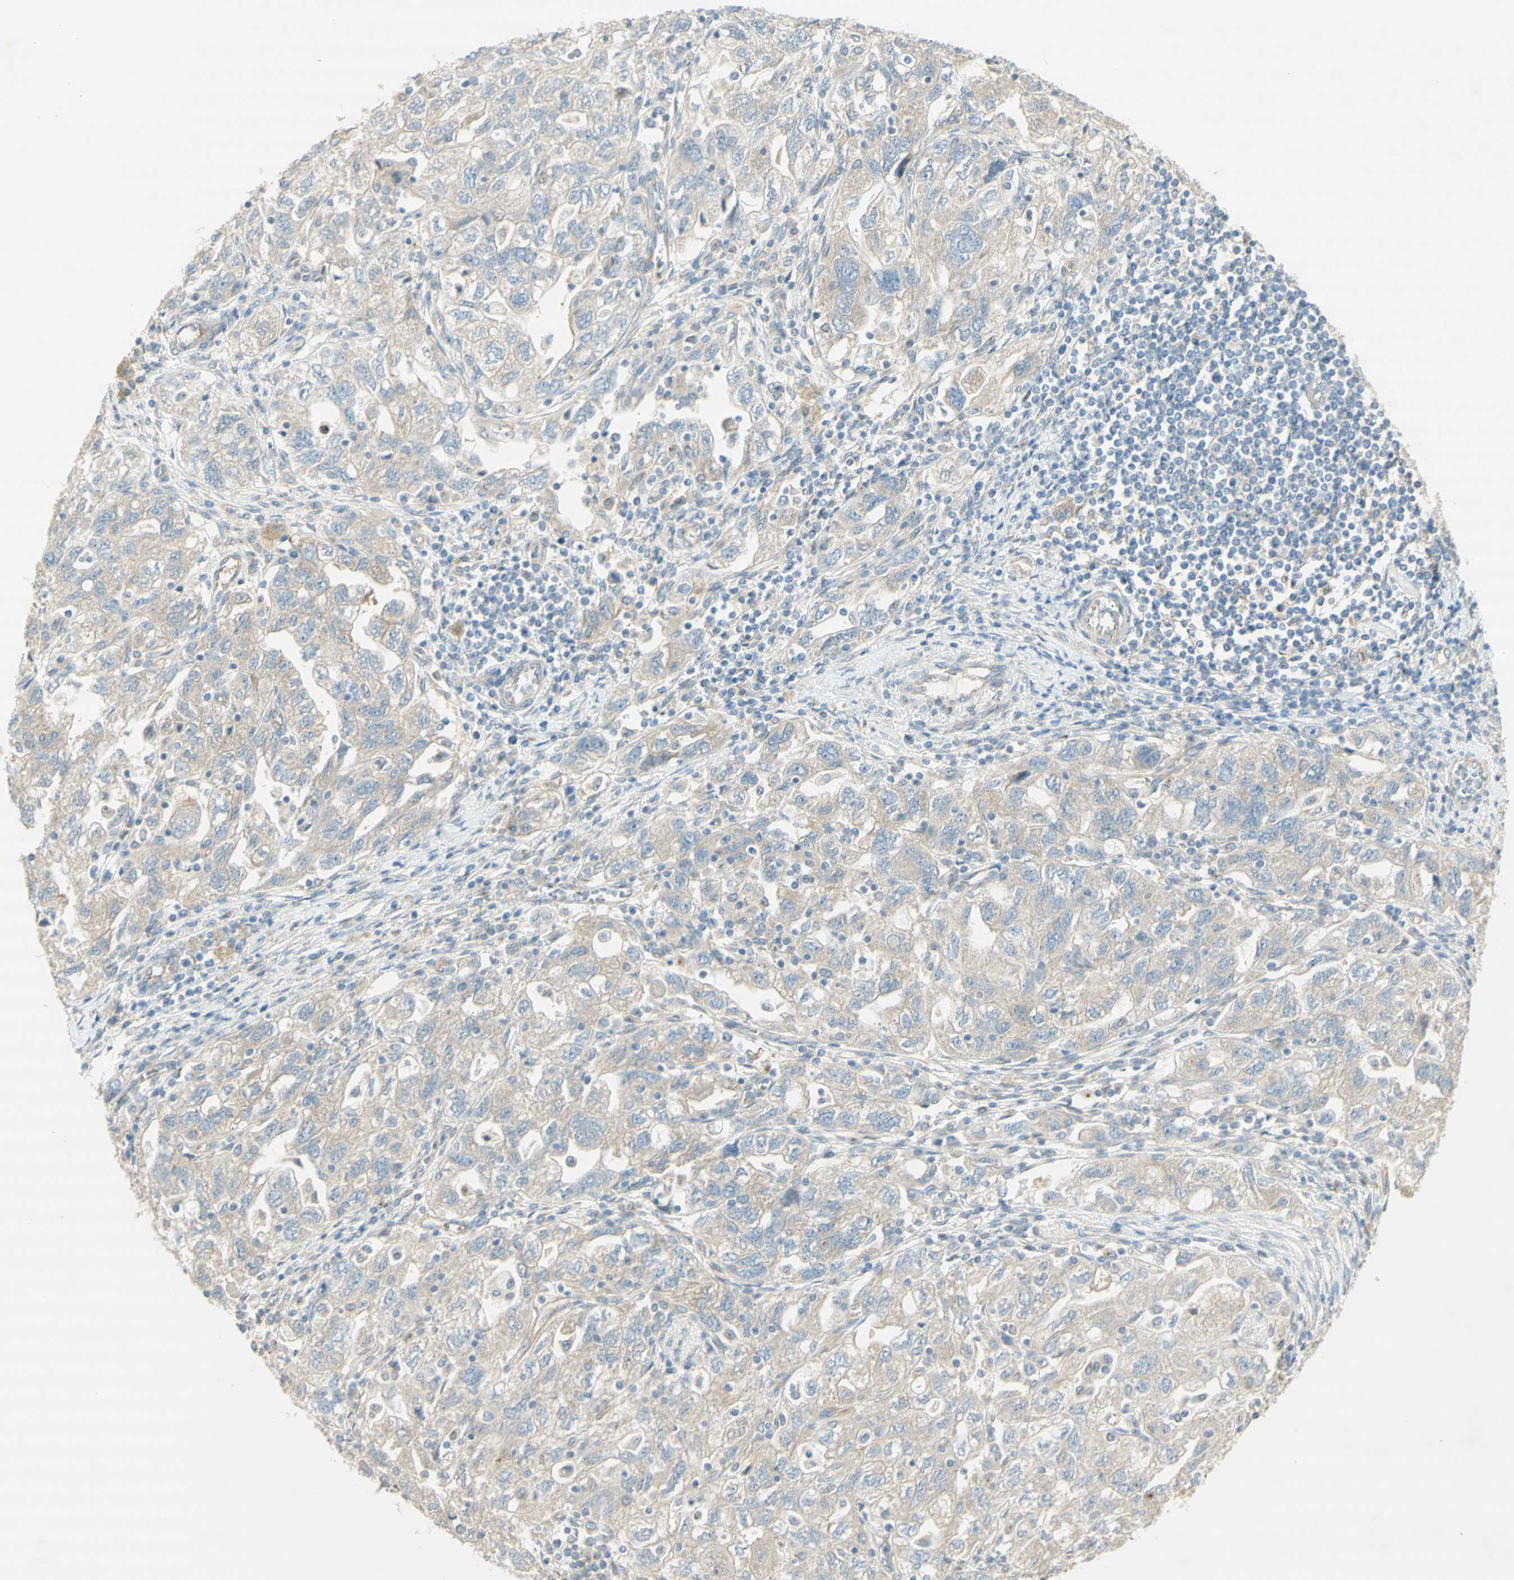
{"staining": {"intensity": "weak", "quantity": "25%-75%", "location": "cytoplasmic/membranous"}, "tissue": "ovarian cancer", "cell_type": "Tumor cells", "image_type": "cancer", "snomed": [{"axis": "morphology", "description": "Carcinoma, NOS"}, {"axis": "morphology", "description": "Cystadenocarcinoma, serous, NOS"}, {"axis": "topography", "description": "Ovary"}], "caption": "High-power microscopy captured an immunohistochemistry micrograph of ovarian carcinoma, revealing weak cytoplasmic/membranous positivity in about 25%-75% of tumor cells. (DAB (3,3'-diaminobenzidine) IHC, brown staining for protein, blue staining for nuclei).", "gene": "DYNC1H1", "patient": {"sex": "female", "age": 69}}